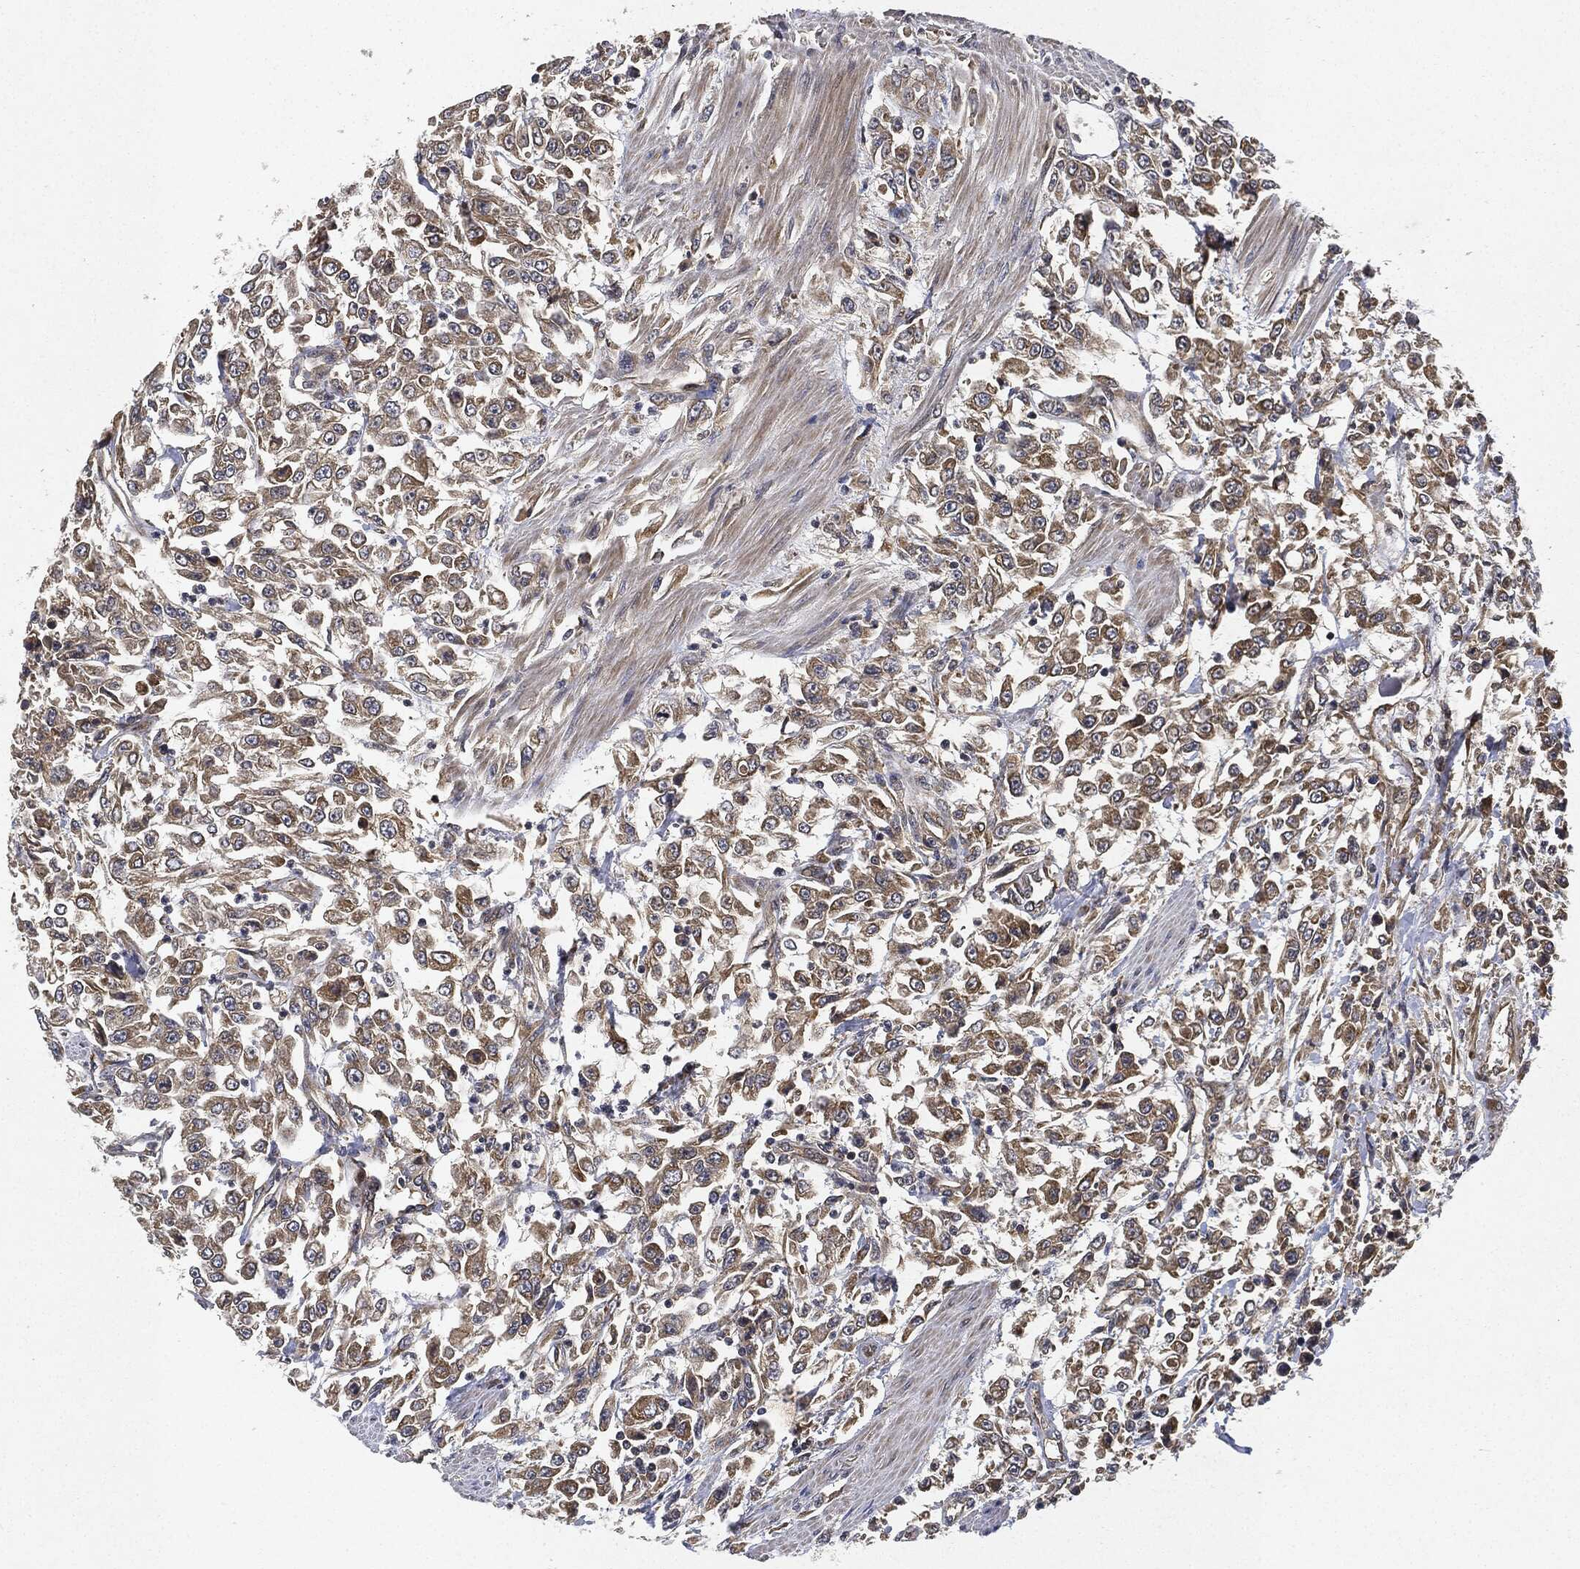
{"staining": {"intensity": "moderate", "quantity": "25%-75%", "location": "cytoplasmic/membranous"}, "tissue": "urothelial cancer", "cell_type": "Tumor cells", "image_type": "cancer", "snomed": [{"axis": "morphology", "description": "Urothelial carcinoma, High grade"}, {"axis": "topography", "description": "Urinary bladder"}], "caption": "High-power microscopy captured an IHC micrograph of urothelial cancer, revealing moderate cytoplasmic/membranous expression in approximately 25%-75% of tumor cells. (DAB (3,3'-diaminobenzidine) IHC, brown staining for protein, blue staining for nuclei).", "gene": "MLST8", "patient": {"sex": "male", "age": 46}}